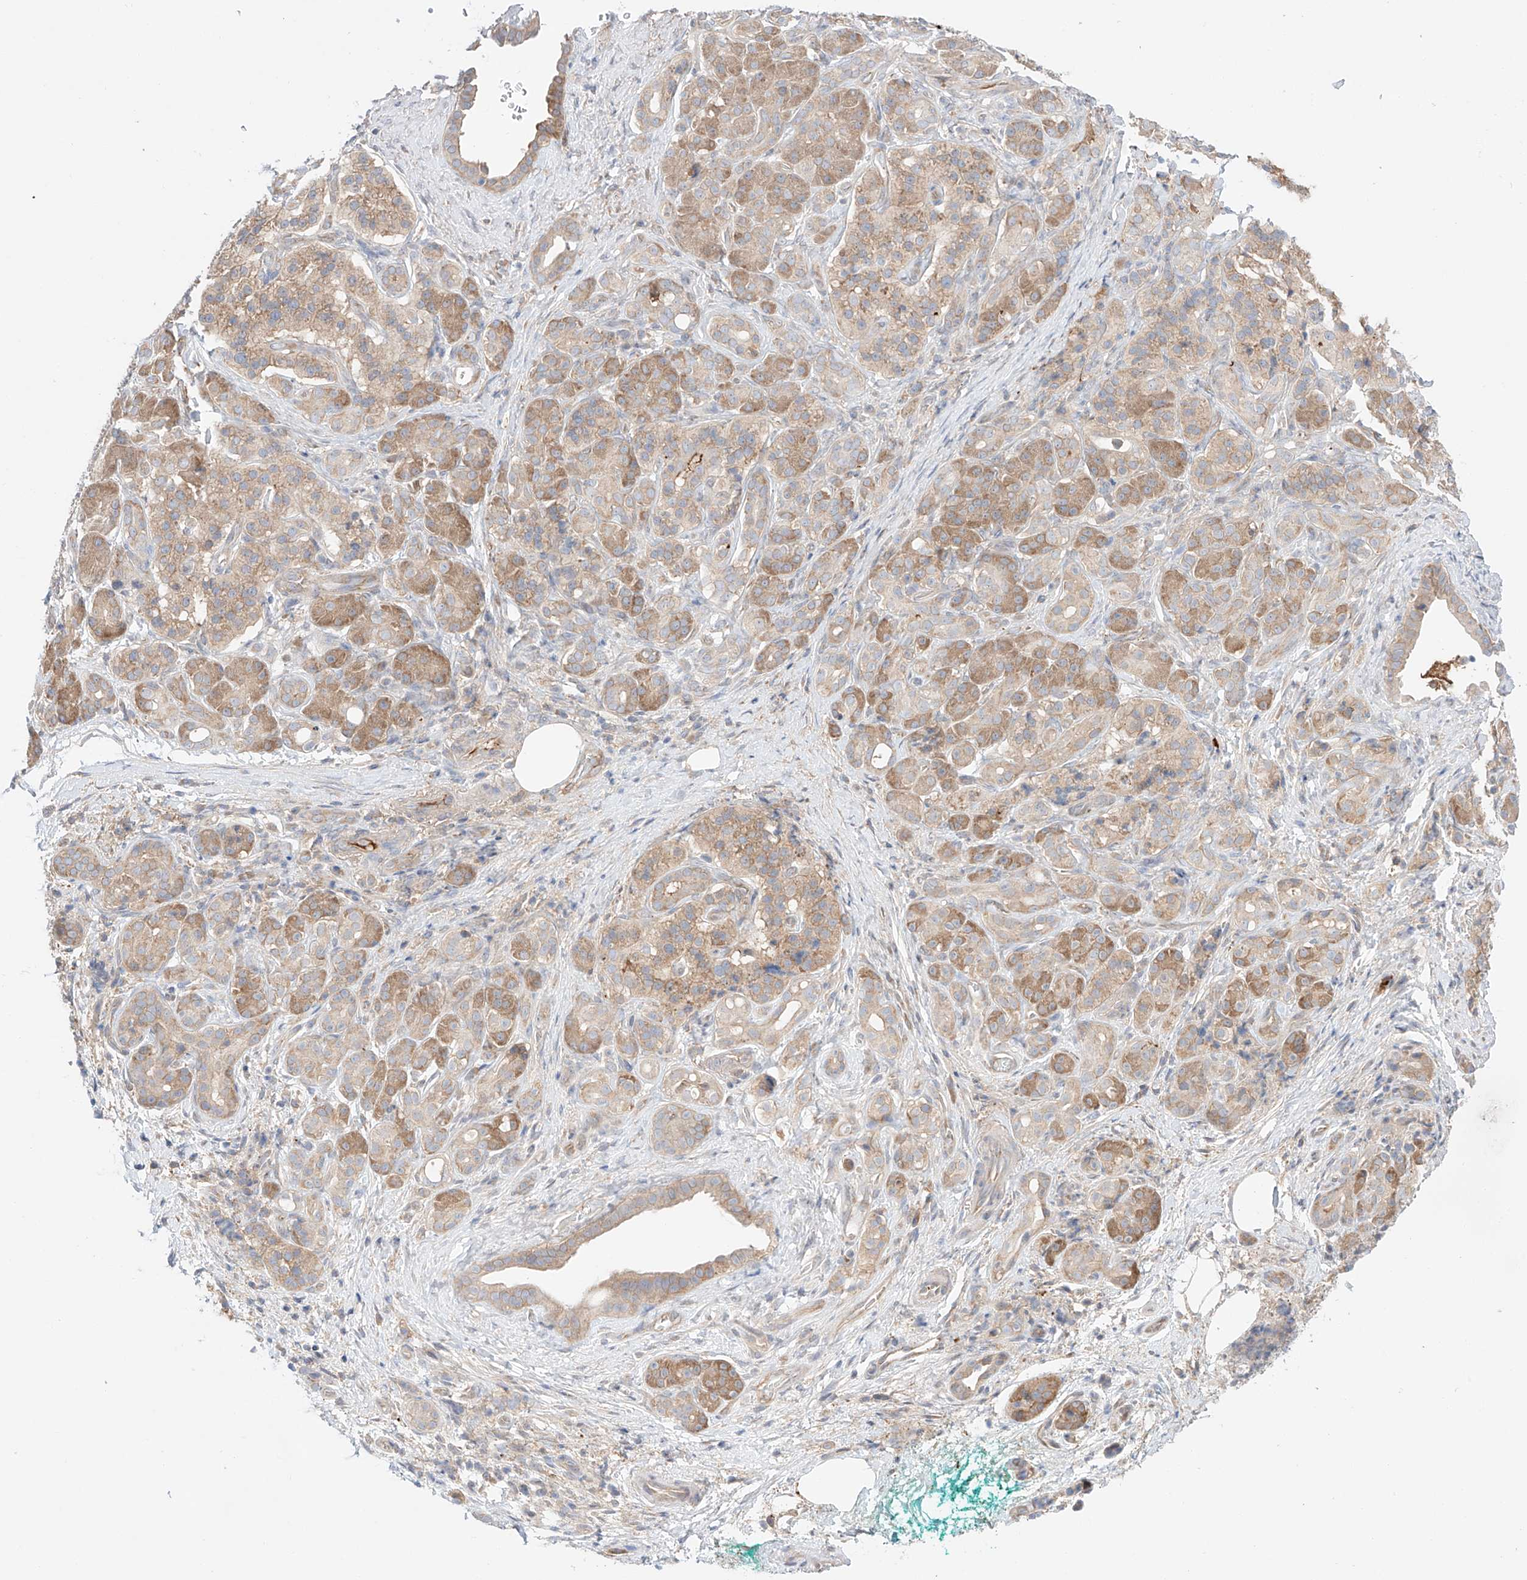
{"staining": {"intensity": "moderate", "quantity": ">75%", "location": "cytoplasmic/membranous"}, "tissue": "pancreatic cancer", "cell_type": "Tumor cells", "image_type": "cancer", "snomed": [{"axis": "morphology", "description": "Adenocarcinoma, NOS"}, {"axis": "topography", "description": "Pancreas"}], "caption": "Immunohistochemical staining of human pancreatic cancer (adenocarcinoma) displays medium levels of moderate cytoplasmic/membranous staining in approximately >75% of tumor cells.", "gene": "PGGT1B", "patient": {"sex": "male", "age": 78}}